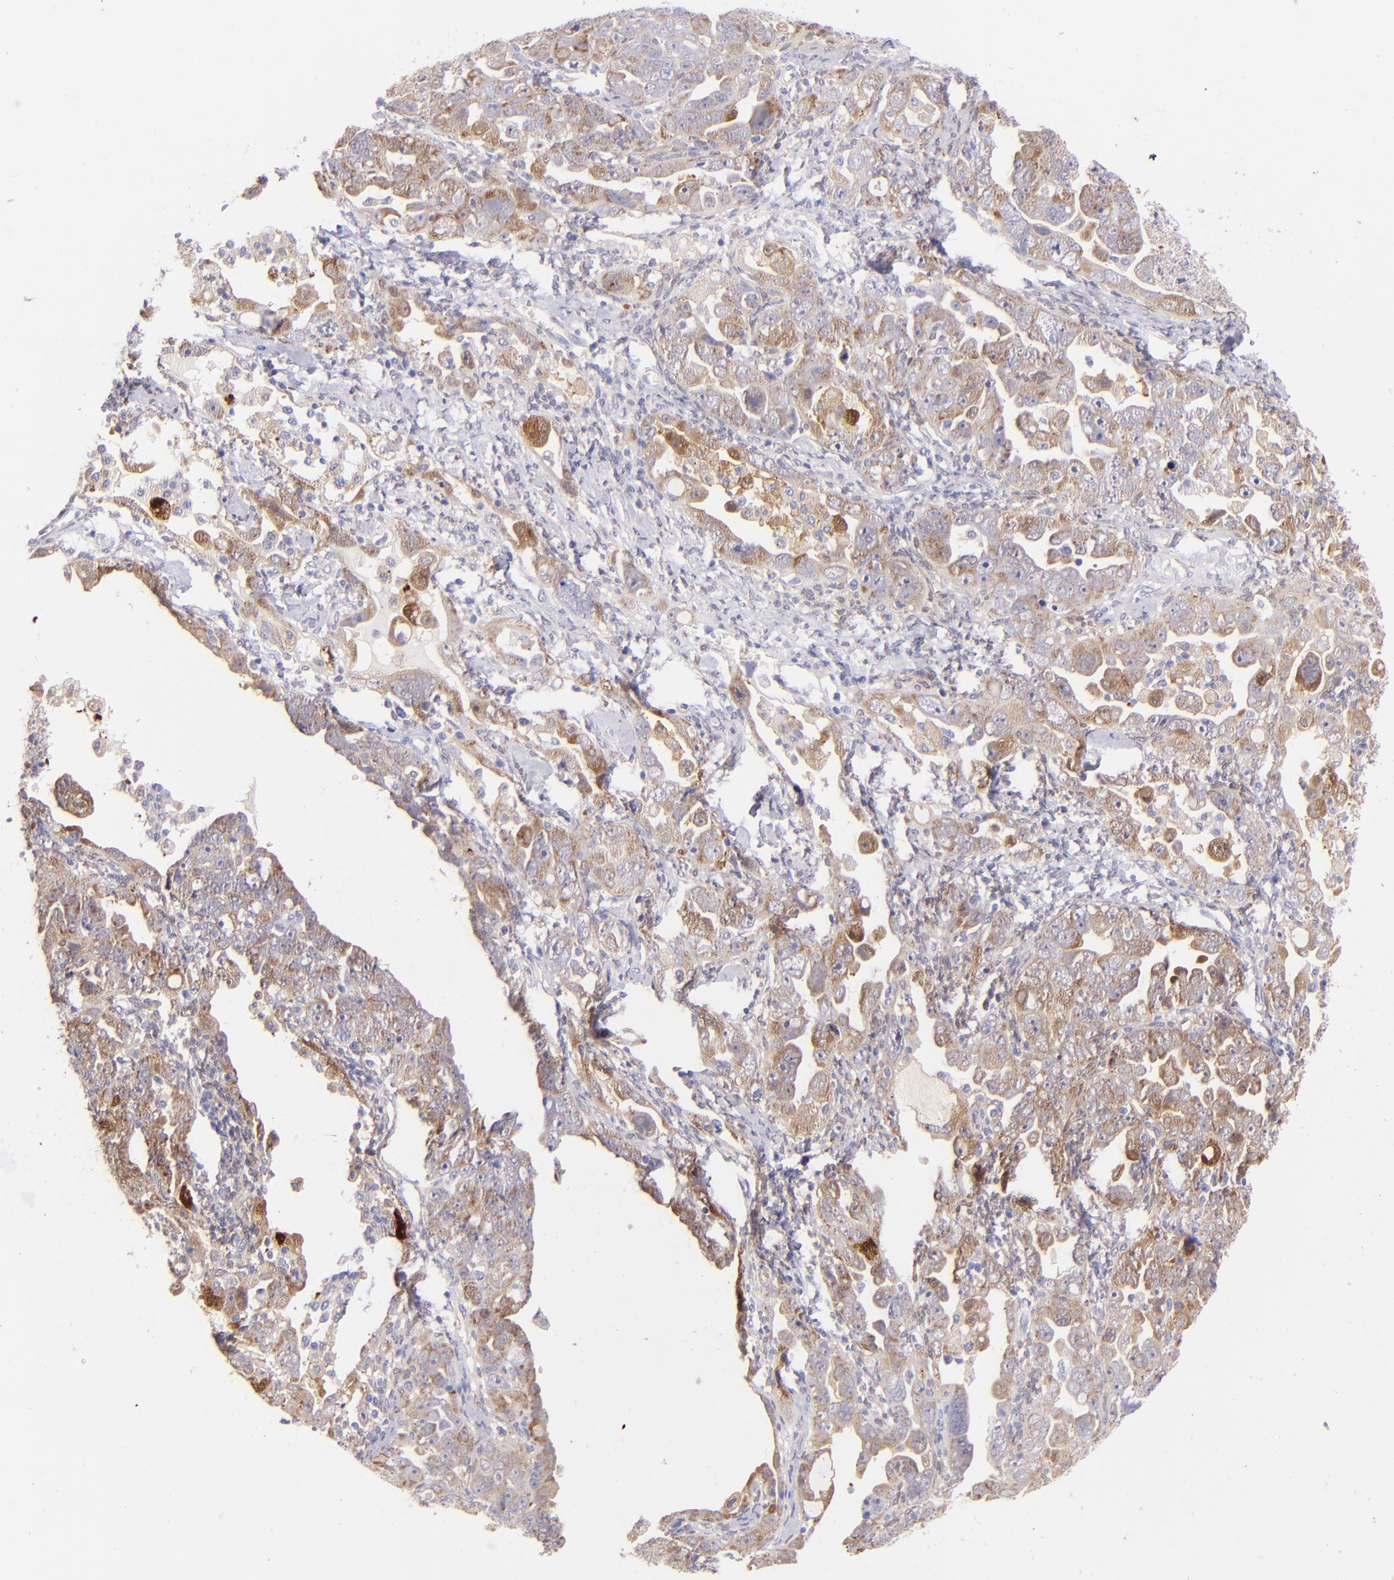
{"staining": {"intensity": "moderate", "quantity": ">75%", "location": "cytoplasmic/membranous"}, "tissue": "ovarian cancer", "cell_type": "Tumor cells", "image_type": "cancer", "snomed": [{"axis": "morphology", "description": "Cystadenocarcinoma, serous, NOS"}, {"axis": "topography", "description": "Ovary"}], "caption": "Protein expression analysis of ovarian serous cystadenocarcinoma reveals moderate cytoplasmic/membranous expression in about >75% of tumor cells. (DAB (3,3'-diaminobenzidine) IHC with brightfield microscopy, high magnification).", "gene": "SH2D4A", "patient": {"sex": "female", "age": 66}}